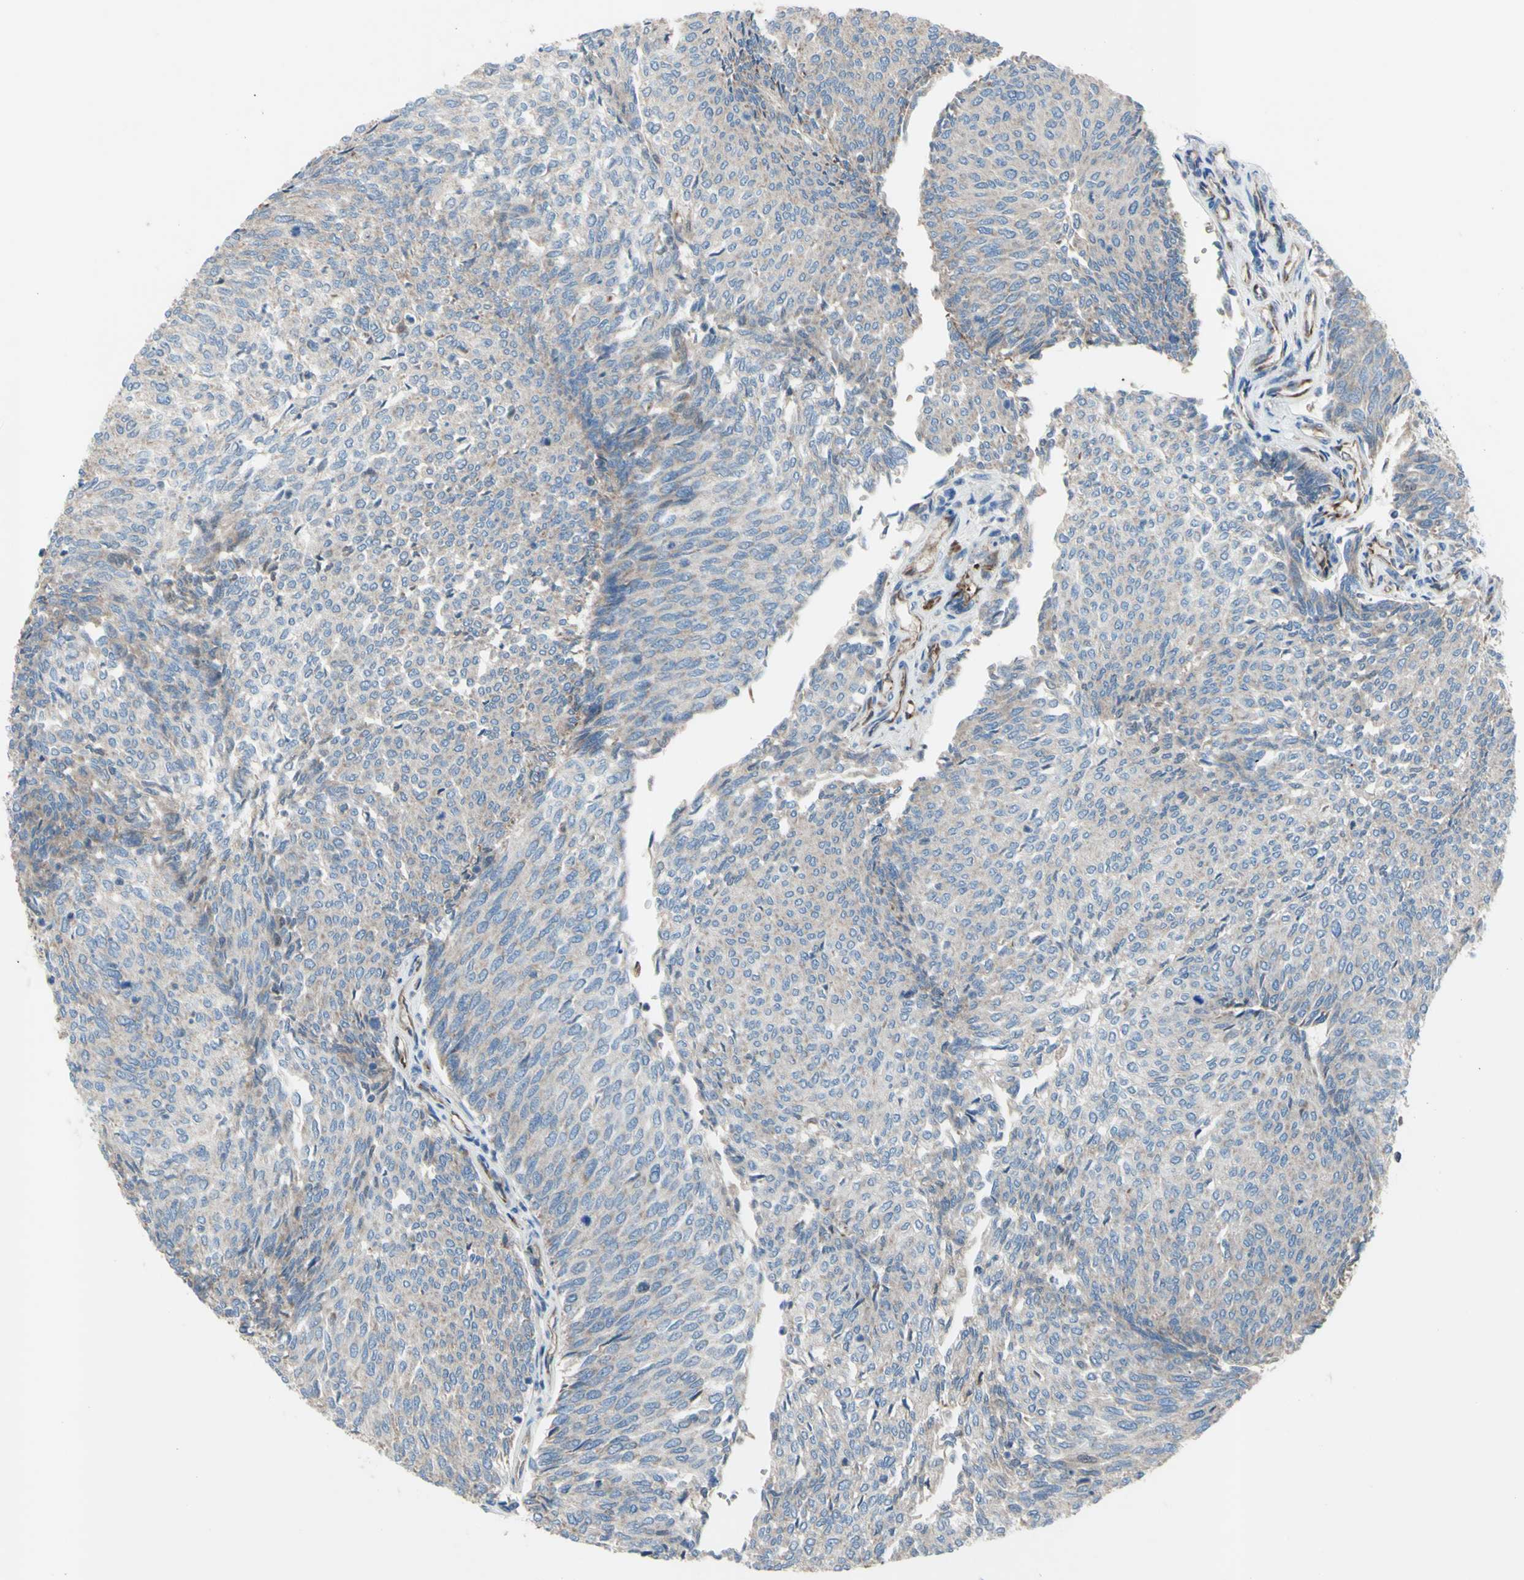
{"staining": {"intensity": "weak", "quantity": ">75%", "location": "cytoplasmic/membranous"}, "tissue": "urothelial cancer", "cell_type": "Tumor cells", "image_type": "cancer", "snomed": [{"axis": "morphology", "description": "Urothelial carcinoma, Low grade"}, {"axis": "topography", "description": "Urinary bladder"}], "caption": "Urothelial cancer tissue shows weak cytoplasmic/membranous staining in approximately >75% of tumor cells, visualized by immunohistochemistry.", "gene": "EMC7", "patient": {"sex": "female", "age": 79}}